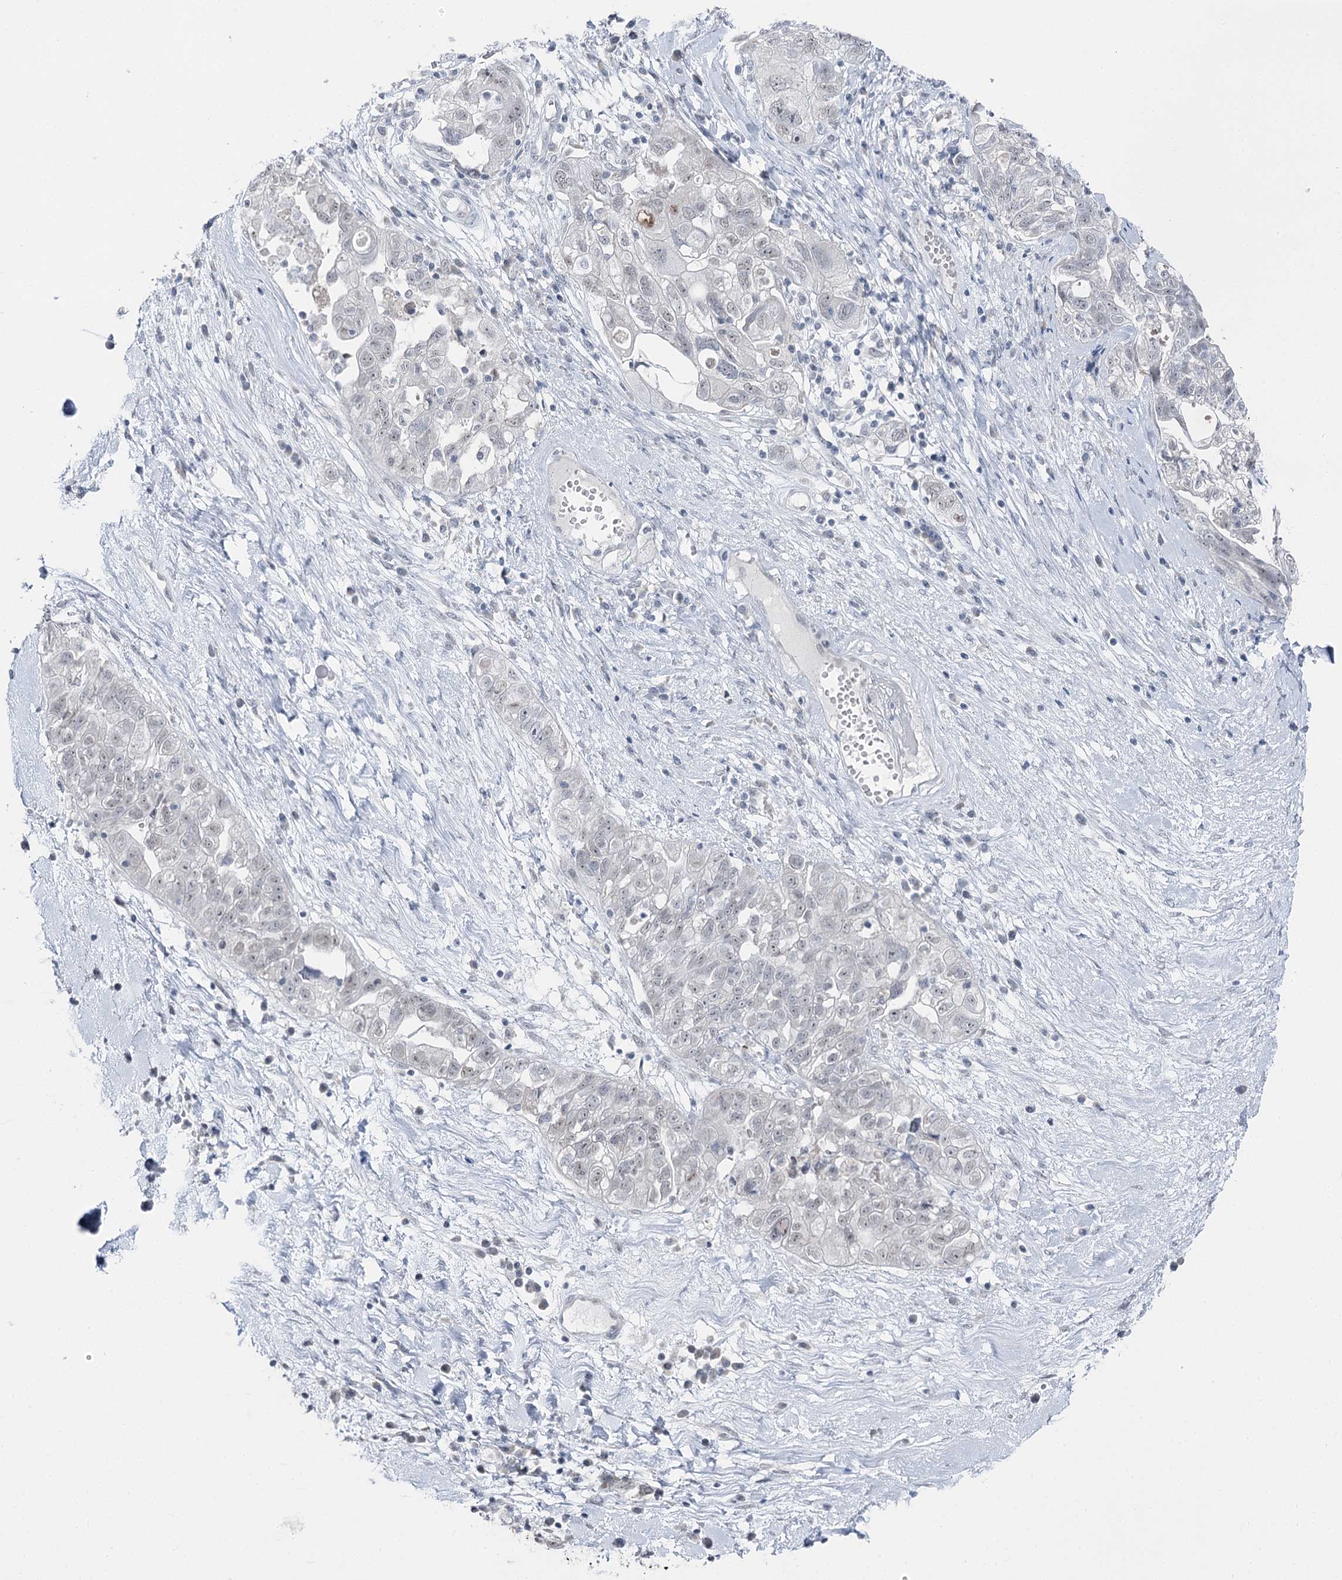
{"staining": {"intensity": "negative", "quantity": "none", "location": "none"}, "tissue": "ovarian cancer", "cell_type": "Tumor cells", "image_type": "cancer", "snomed": [{"axis": "morphology", "description": "Carcinoma, NOS"}, {"axis": "morphology", "description": "Cystadenocarcinoma, serous, NOS"}, {"axis": "topography", "description": "Ovary"}], "caption": "This is an immunohistochemistry (IHC) micrograph of ovarian serous cystadenocarcinoma. There is no staining in tumor cells.", "gene": "STEEP1", "patient": {"sex": "female", "age": 69}}